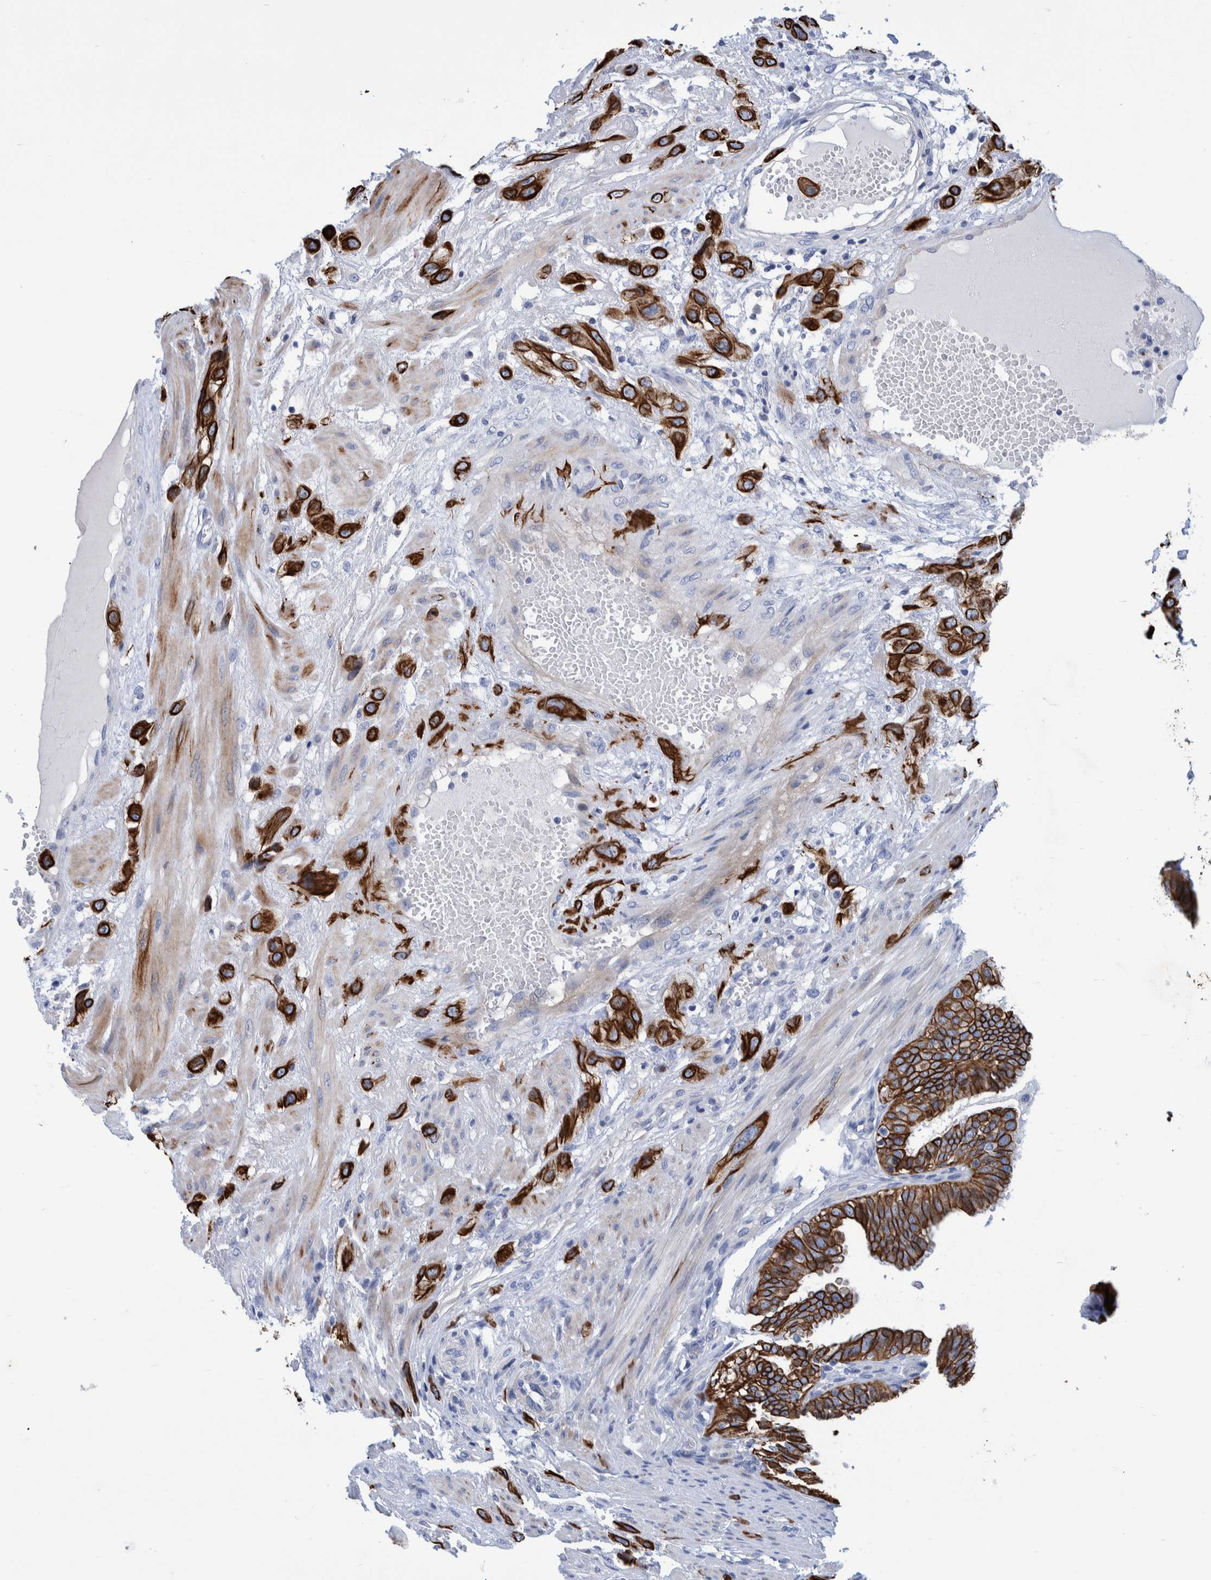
{"staining": {"intensity": "strong", "quantity": ">75%", "location": "cytoplasmic/membranous"}, "tissue": "fallopian tube", "cell_type": "Glandular cells", "image_type": "normal", "snomed": [{"axis": "morphology", "description": "Normal tissue, NOS"}, {"axis": "topography", "description": "Fallopian tube"}, {"axis": "topography", "description": "Placenta"}], "caption": "This photomicrograph shows immunohistochemistry (IHC) staining of benign fallopian tube, with high strong cytoplasmic/membranous positivity in approximately >75% of glandular cells.", "gene": "MKS1", "patient": {"sex": "female", "age": 34}}